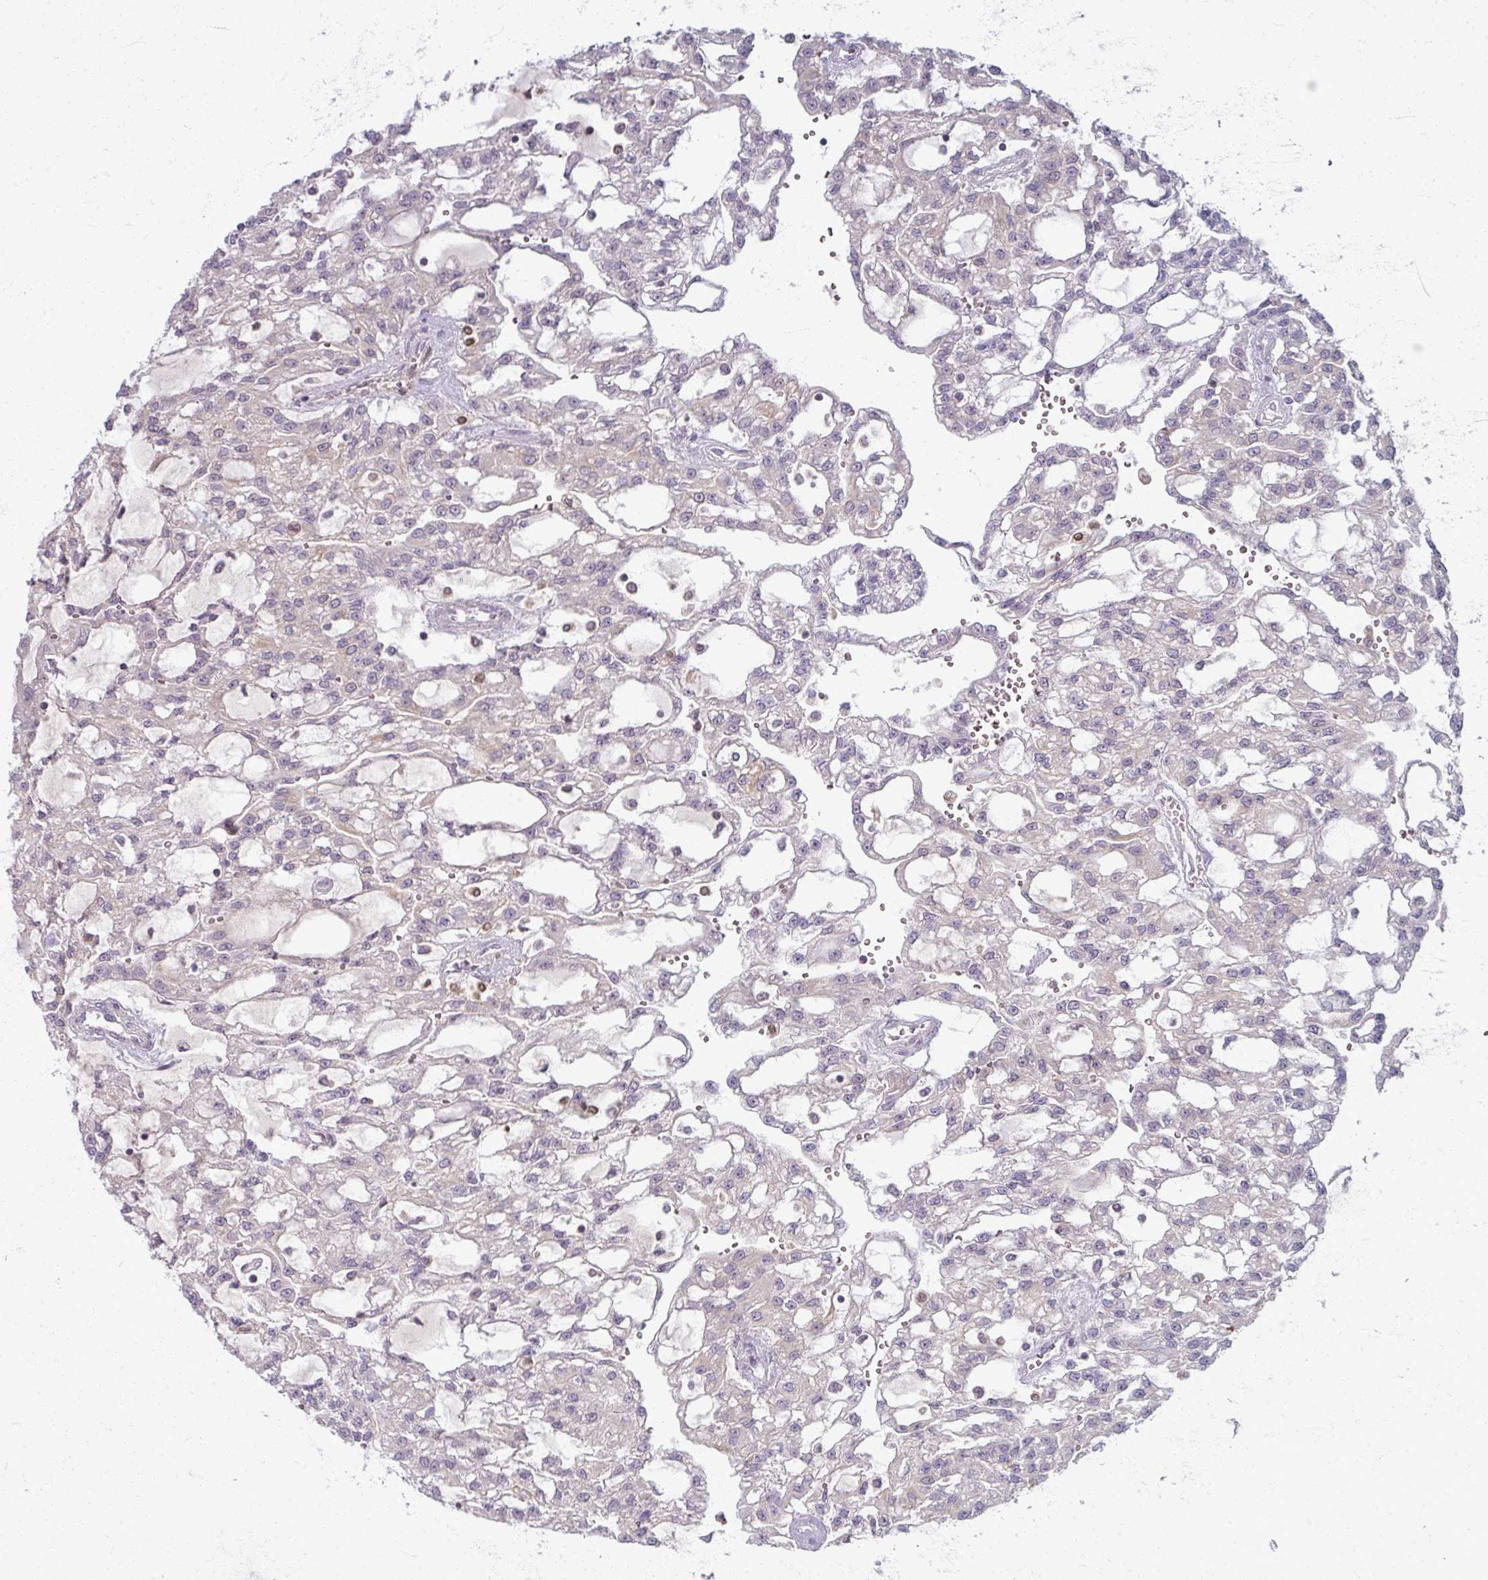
{"staining": {"intensity": "negative", "quantity": "none", "location": "none"}, "tissue": "renal cancer", "cell_type": "Tumor cells", "image_type": "cancer", "snomed": [{"axis": "morphology", "description": "Adenocarcinoma, NOS"}, {"axis": "topography", "description": "Kidney"}], "caption": "The image demonstrates no staining of tumor cells in renal adenocarcinoma. The staining is performed using DAB (3,3'-diaminobenzidine) brown chromogen with nuclei counter-stained in using hematoxylin.", "gene": "TTLL7", "patient": {"sex": "male", "age": 63}}